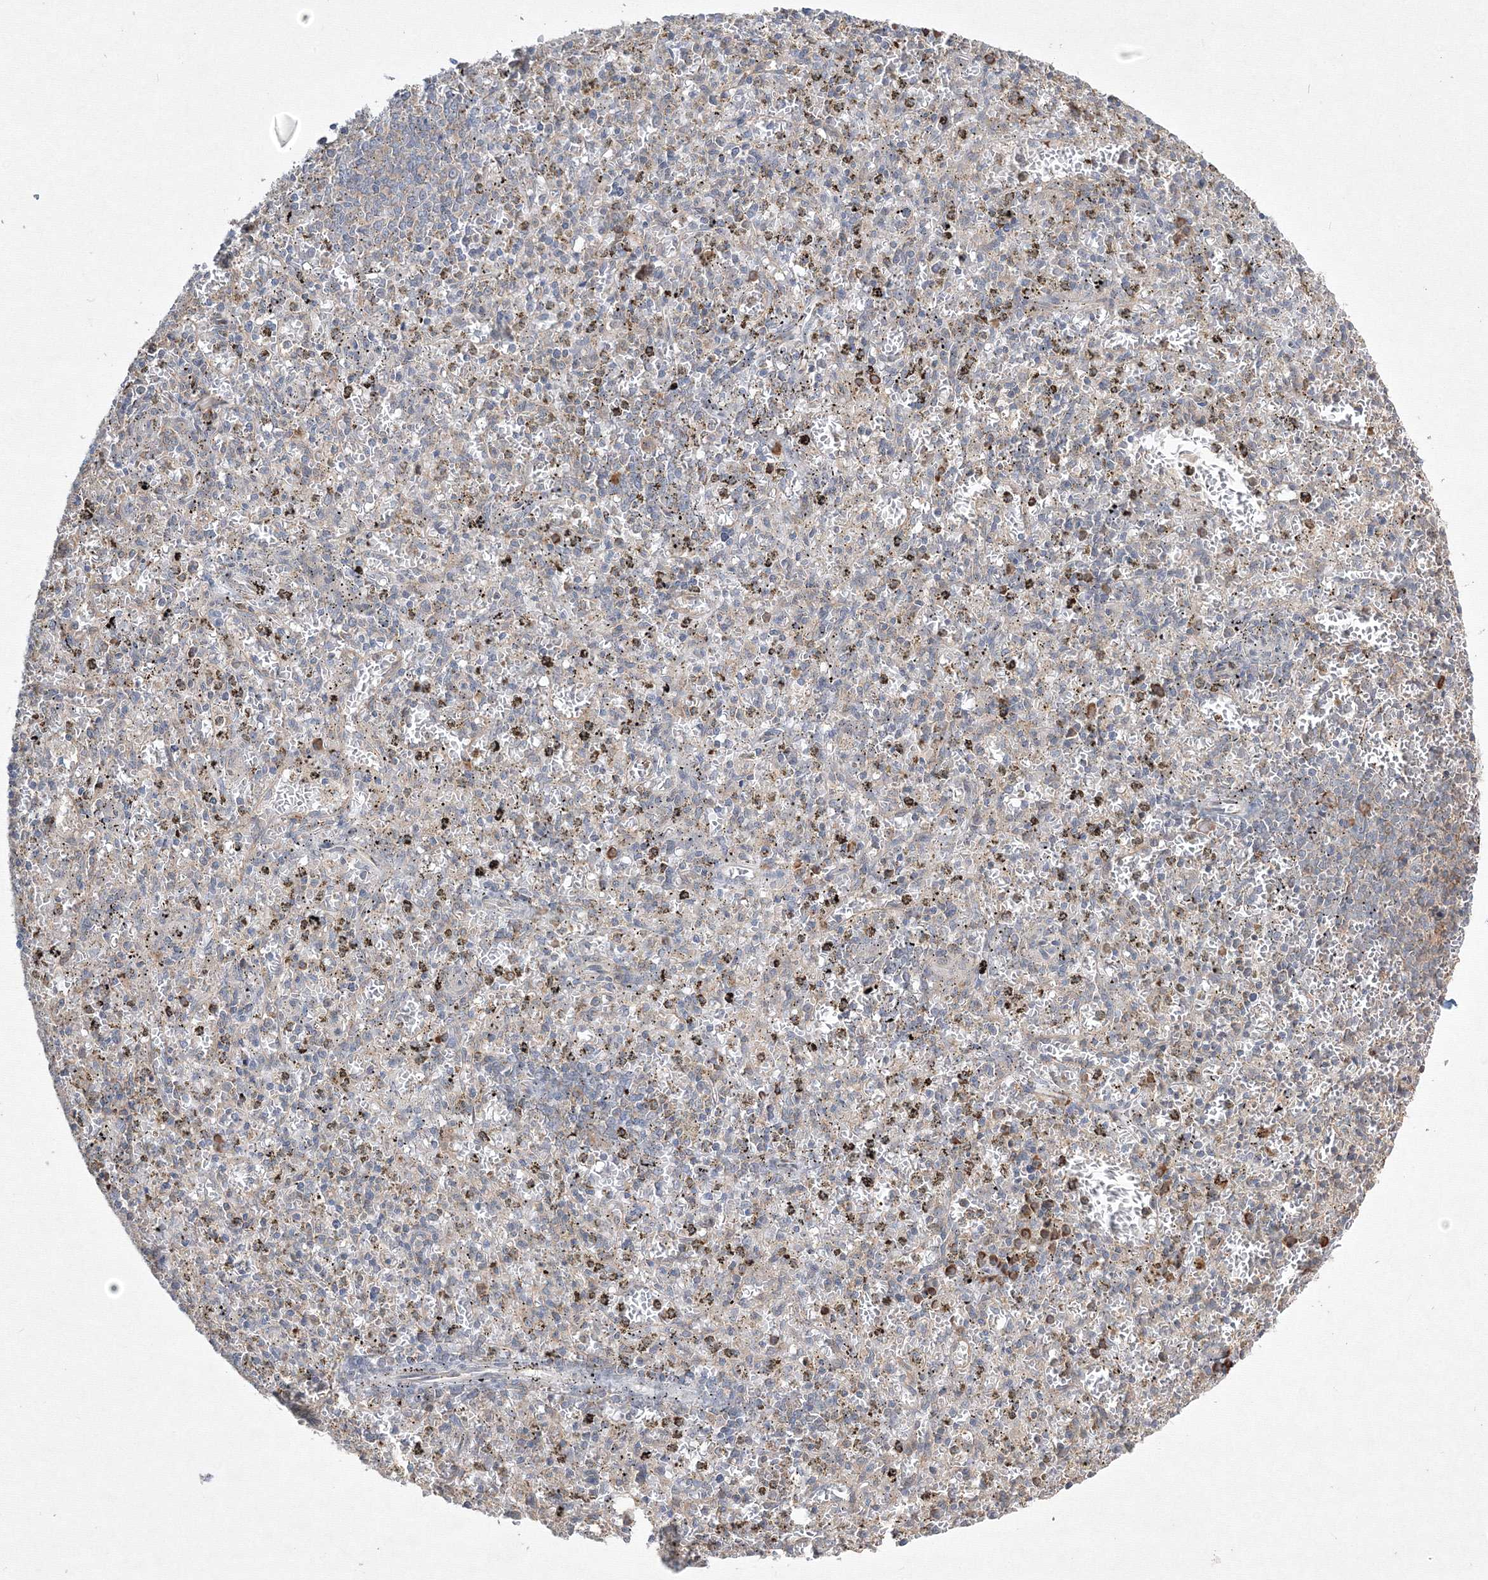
{"staining": {"intensity": "moderate", "quantity": "<25%", "location": "cytoplasmic/membranous"}, "tissue": "spleen", "cell_type": "Cells in red pulp", "image_type": "normal", "snomed": [{"axis": "morphology", "description": "Normal tissue, NOS"}, {"axis": "topography", "description": "Spleen"}], "caption": "Cells in red pulp display low levels of moderate cytoplasmic/membranous expression in approximately <25% of cells in normal spleen.", "gene": "FBXL8", "patient": {"sex": "male", "age": 72}}